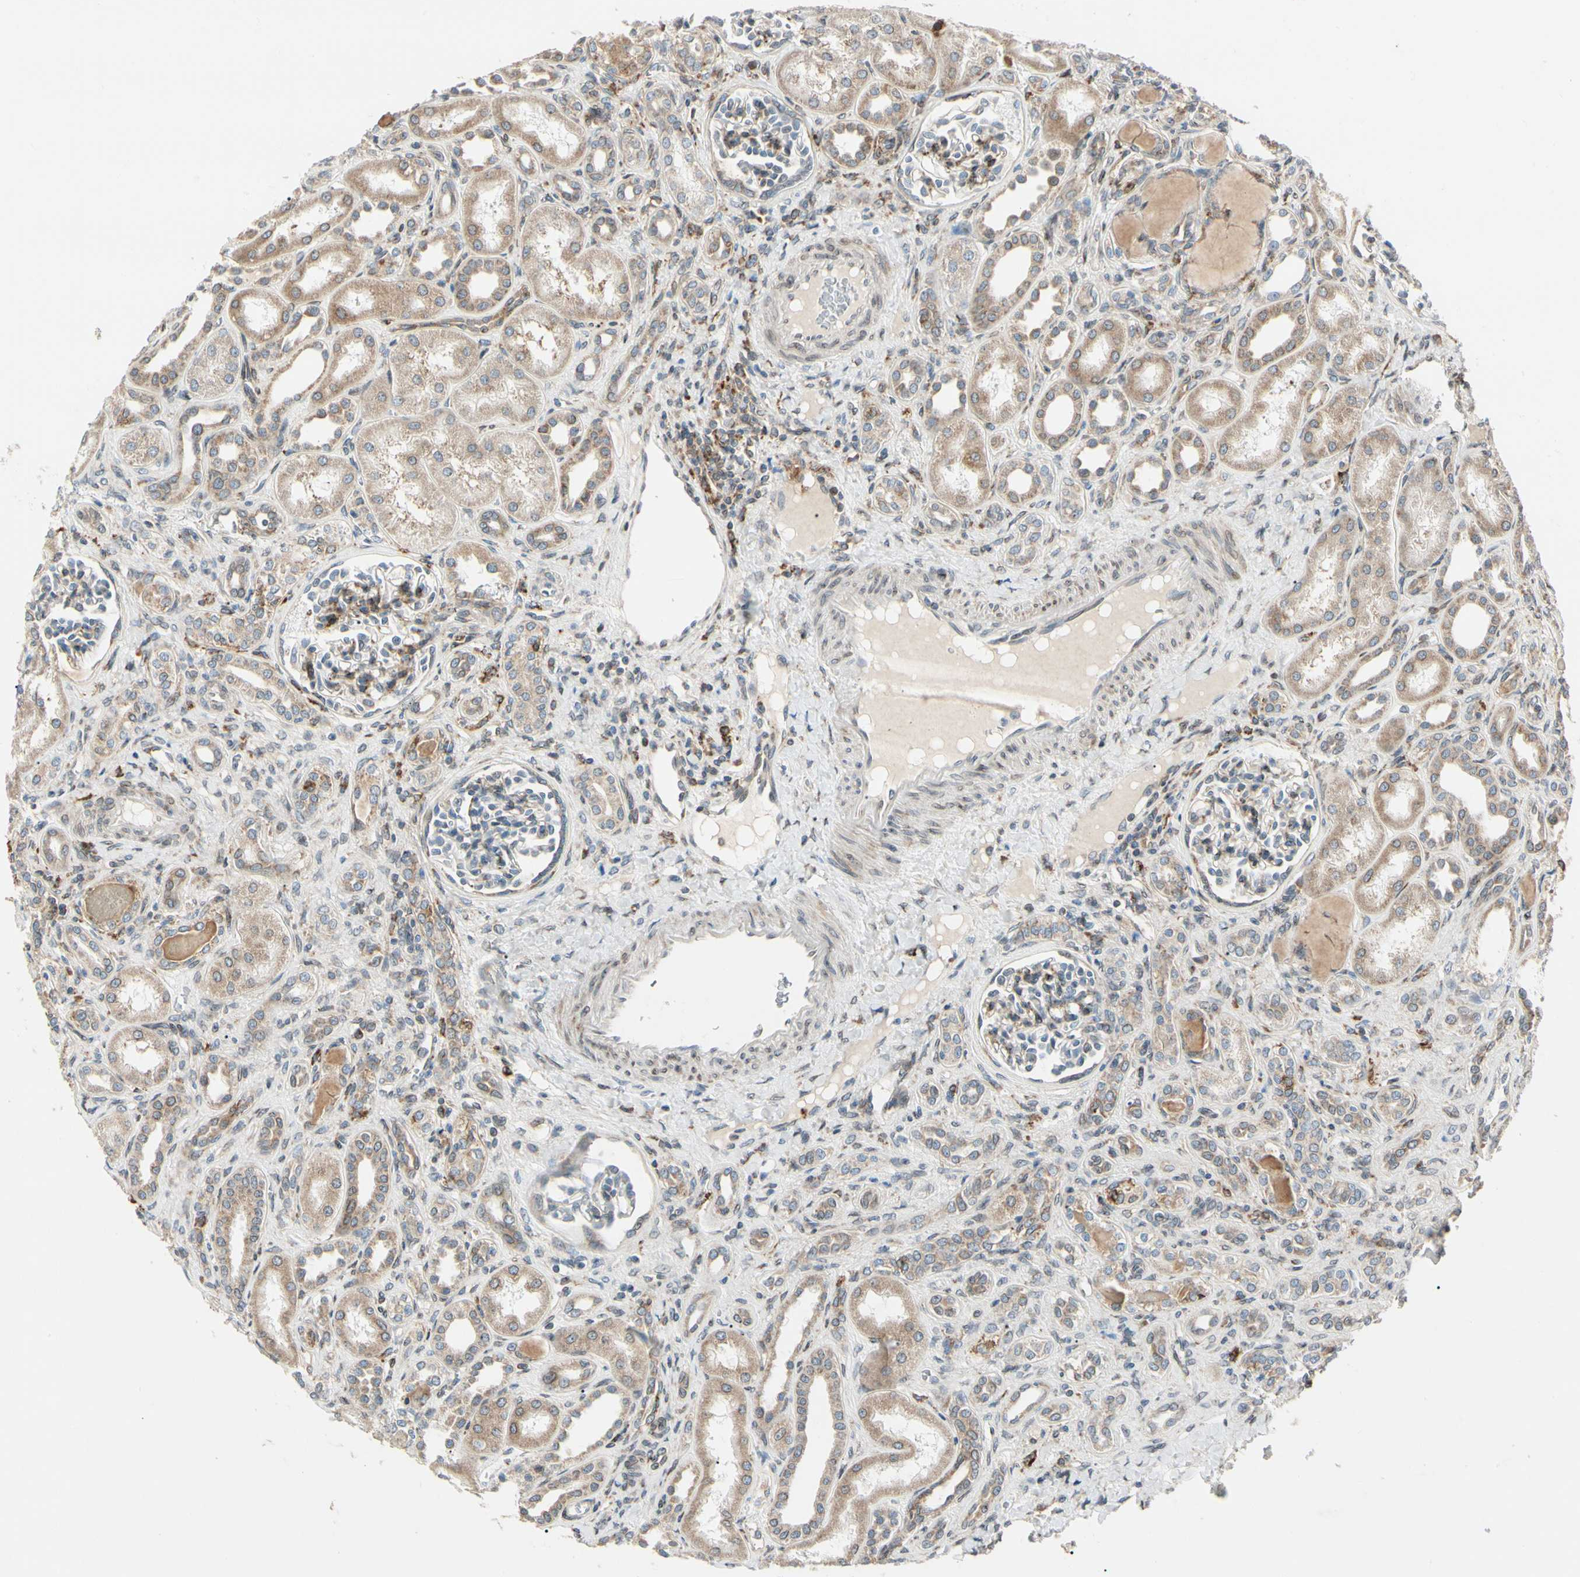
{"staining": {"intensity": "weak", "quantity": ">75%", "location": "cytoplasmic/membranous"}, "tissue": "kidney", "cell_type": "Cells in glomeruli", "image_type": "normal", "snomed": [{"axis": "morphology", "description": "Normal tissue, NOS"}, {"axis": "topography", "description": "Kidney"}], "caption": "Immunohistochemical staining of normal human kidney displays weak cytoplasmic/membranous protein positivity in about >75% of cells in glomeruli. (brown staining indicates protein expression, while blue staining denotes nuclei).", "gene": "MRPL9", "patient": {"sex": "male", "age": 7}}